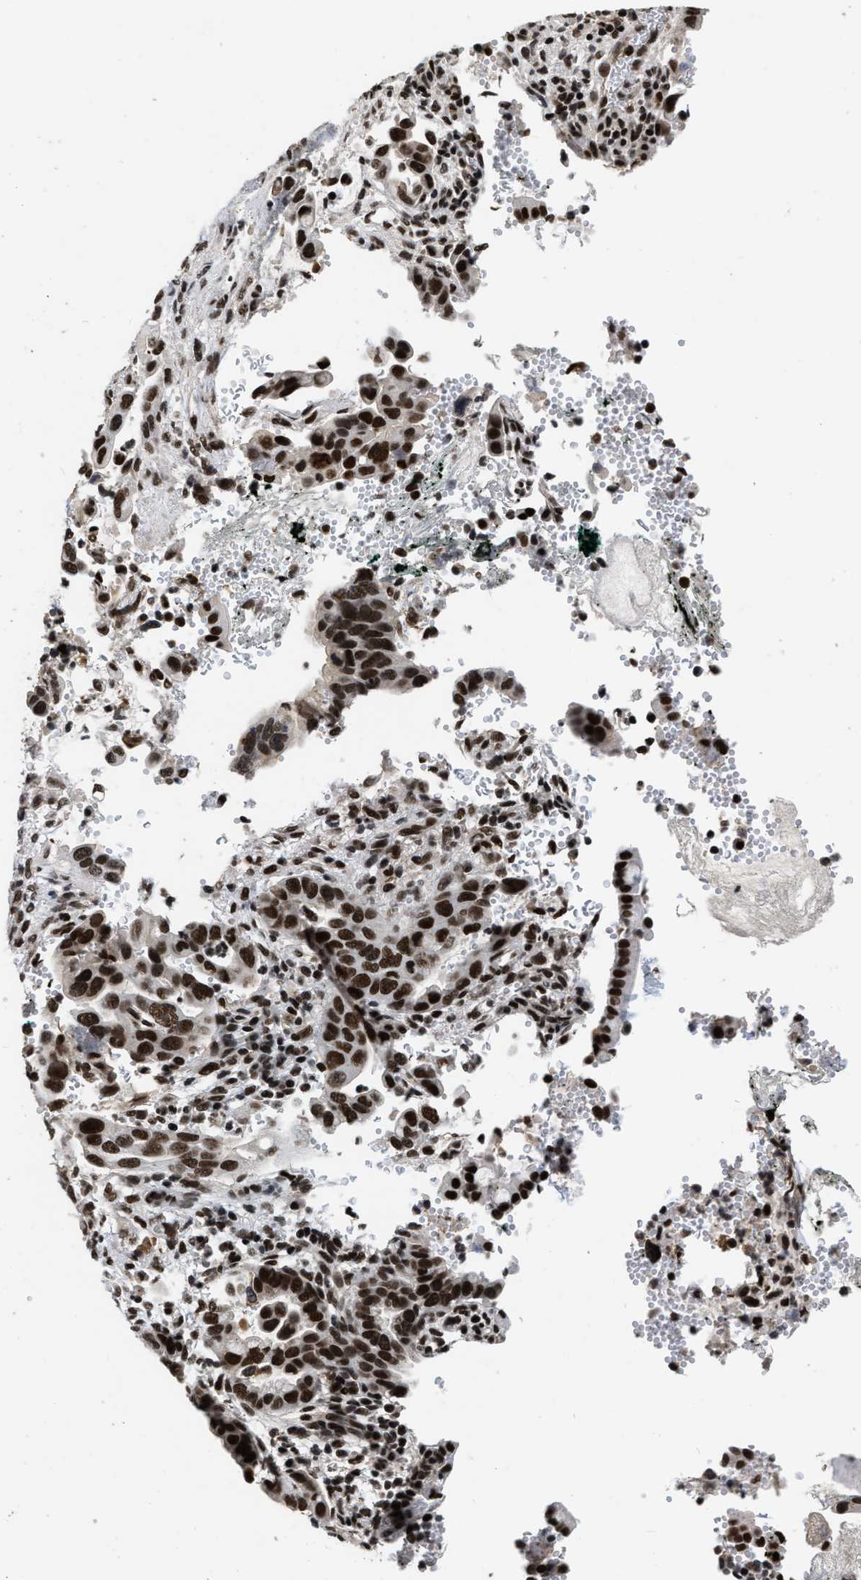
{"staining": {"intensity": "strong", "quantity": ">75%", "location": "nuclear"}, "tissue": "pancreatic cancer", "cell_type": "Tumor cells", "image_type": "cancer", "snomed": [{"axis": "morphology", "description": "Adenocarcinoma, NOS"}, {"axis": "topography", "description": "Pancreas"}], "caption": "DAB (3,3'-diaminobenzidine) immunohistochemical staining of adenocarcinoma (pancreatic) shows strong nuclear protein positivity in about >75% of tumor cells.", "gene": "SMARCB1", "patient": {"sex": "female", "age": 70}}